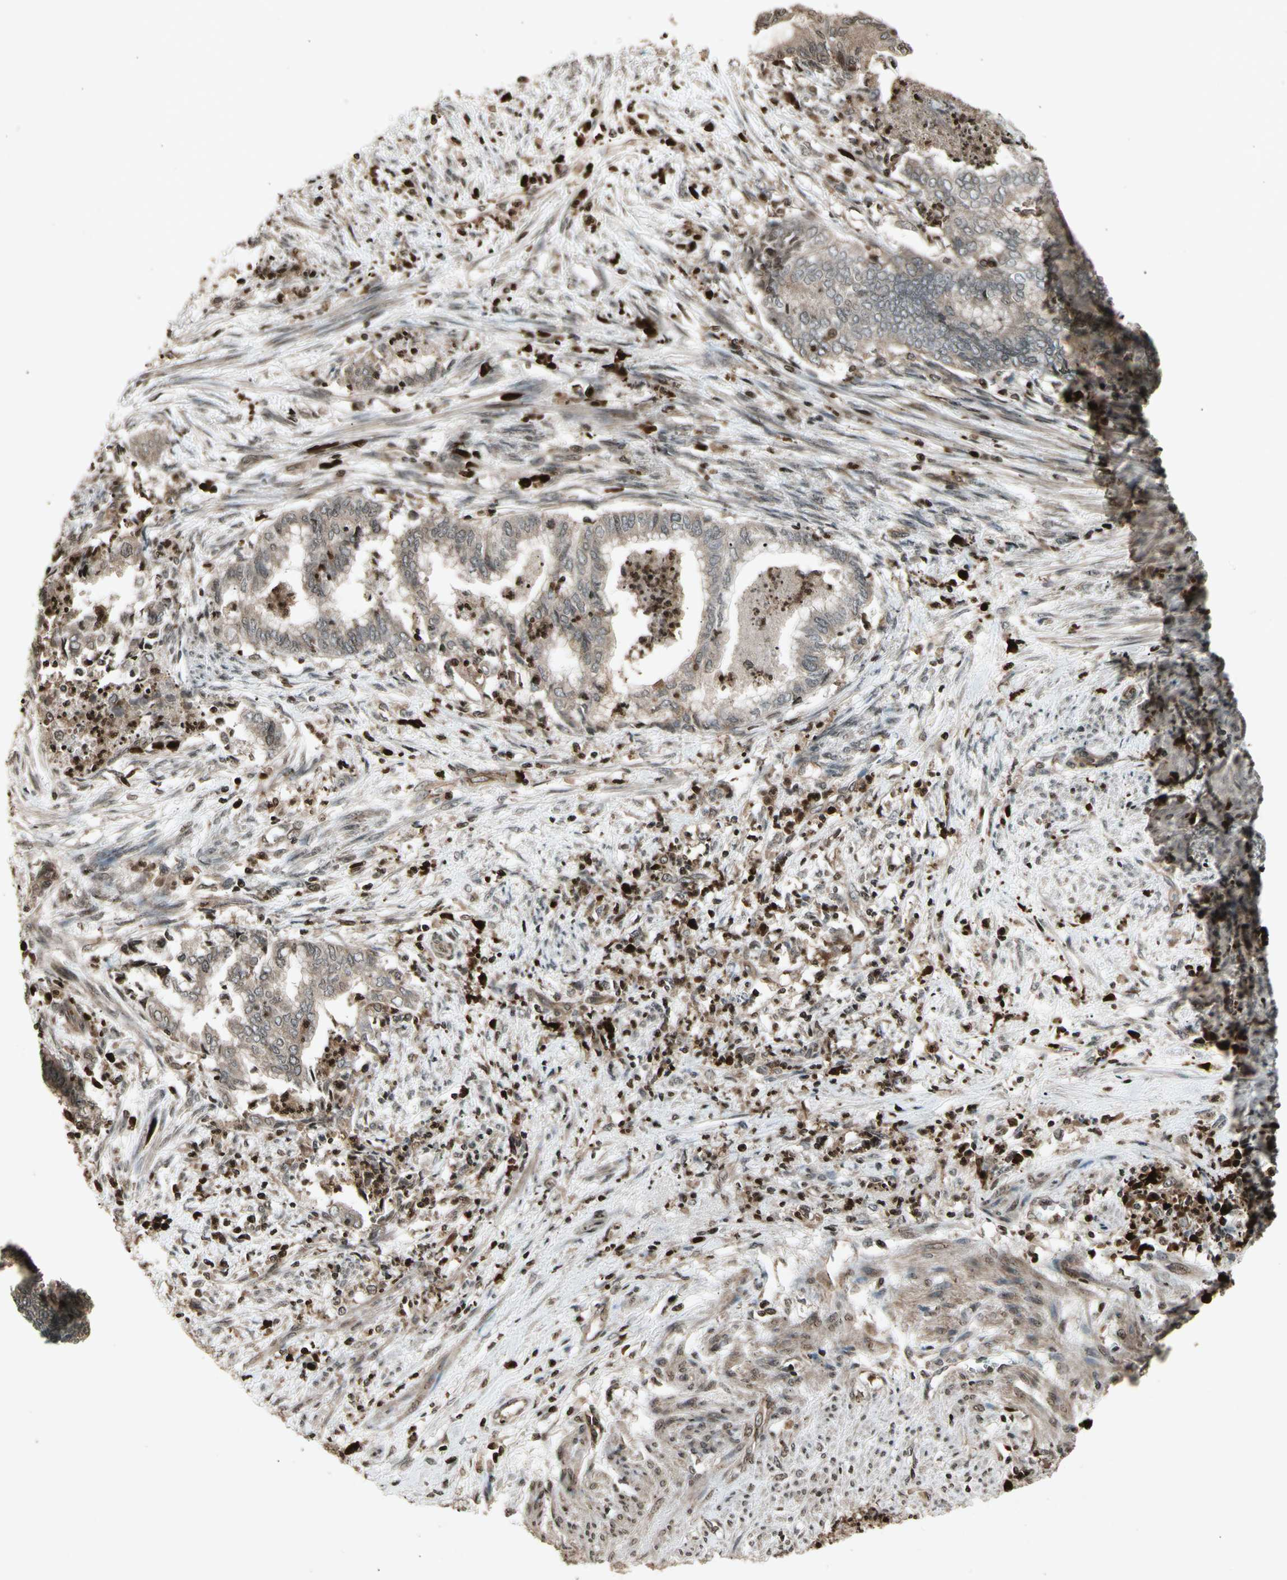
{"staining": {"intensity": "moderate", "quantity": ">75%", "location": "cytoplasmic/membranous"}, "tissue": "endometrial cancer", "cell_type": "Tumor cells", "image_type": "cancer", "snomed": [{"axis": "morphology", "description": "Necrosis, NOS"}, {"axis": "morphology", "description": "Adenocarcinoma, NOS"}, {"axis": "topography", "description": "Endometrium"}], "caption": "Protein expression analysis of endometrial cancer reveals moderate cytoplasmic/membranous expression in about >75% of tumor cells.", "gene": "GLRX", "patient": {"sex": "female", "age": 79}}